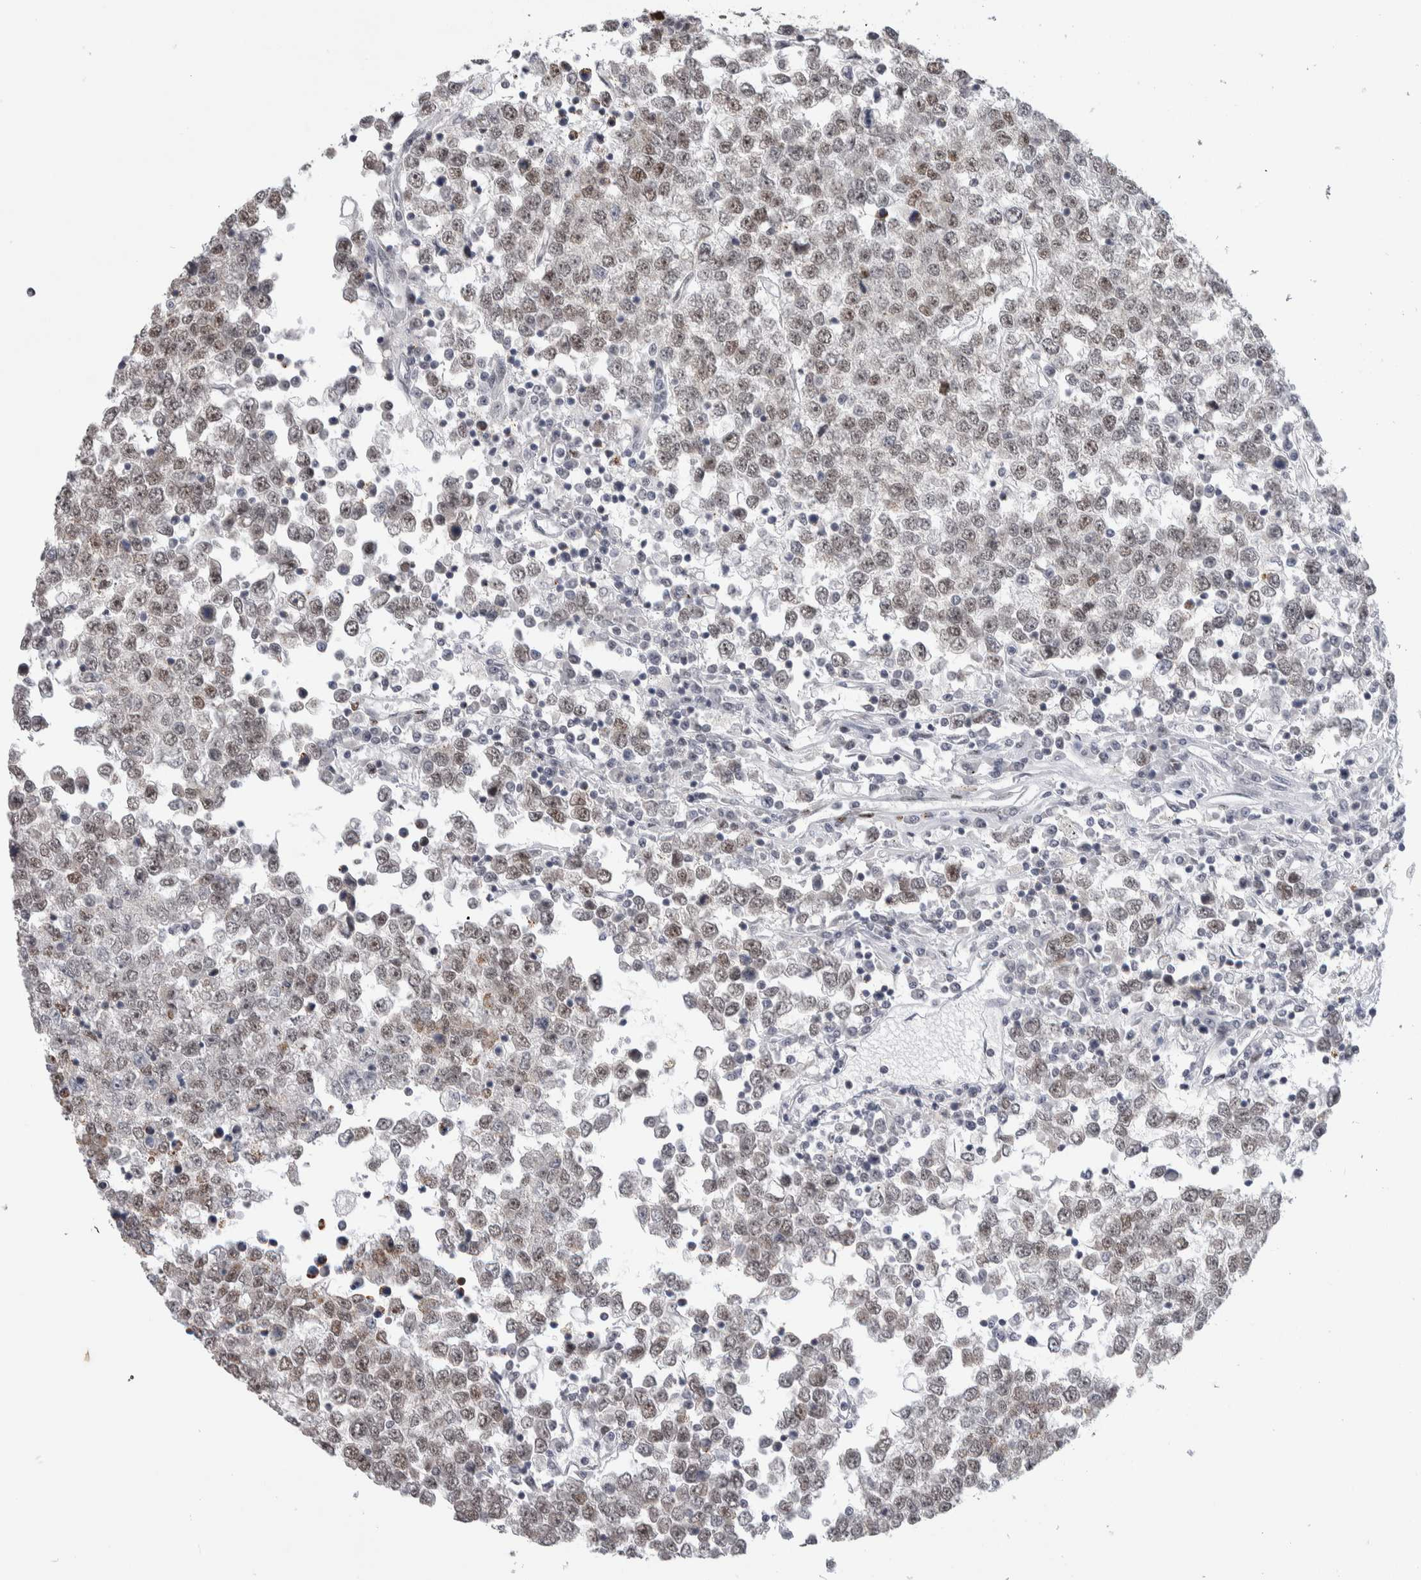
{"staining": {"intensity": "moderate", "quantity": "25%-75%", "location": "nuclear"}, "tissue": "testis cancer", "cell_type": "Tumor cells", "image_type": "cancer", "snomed": [{"axis": "morphology", "description": "Seminoma, NOS"}, {"axis": "topography", "description": "Testis"}], "caption": "Tumor cells demonstrate moderate nuclear positivity in approximately 25%-75% of cells in testis cancer (seminoma). (DAB IHC, brown staining for protein, blue staining for nuclei).", "gene": "HEXIM2", "patient": {"sex": "male", "age": 65}}